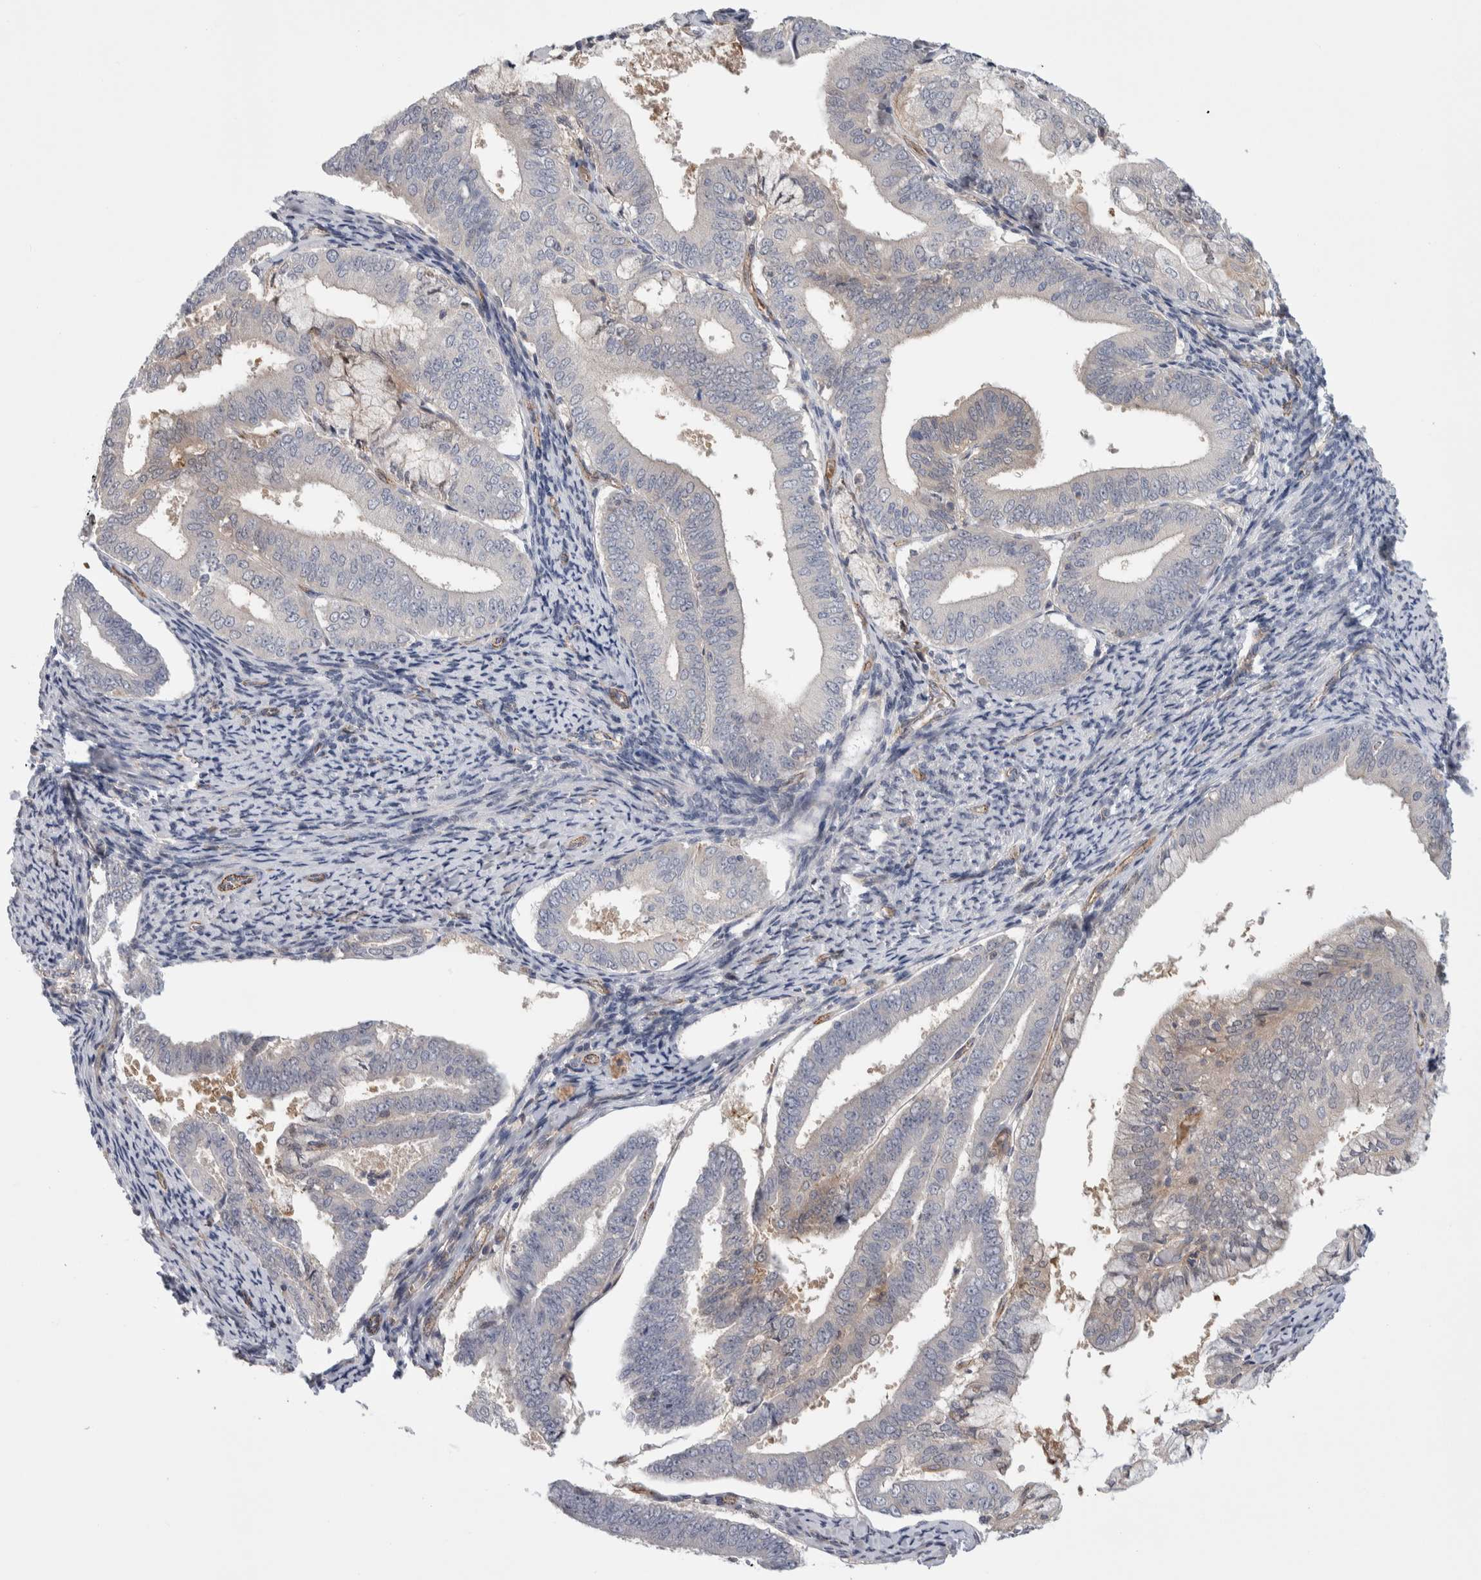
{"staining": {"intensity": "negative", "quantity": "none", "location": "none"}, "tissue": "endometrial cancer", "cell_type": "Tumor cells", "image_type": "cancer", "snomed": [{"axis": "morphology", "description": "Adenocarcinoma, NOS"}, {"axis": "topography", "description": "Endometrium"}], "caption": "DAB immunohistochemical staining of endometrial cancer shows no significant staining in tumor cells.", "gene": "ZNF862", "patient": {"sex": "female", "age": 63}}